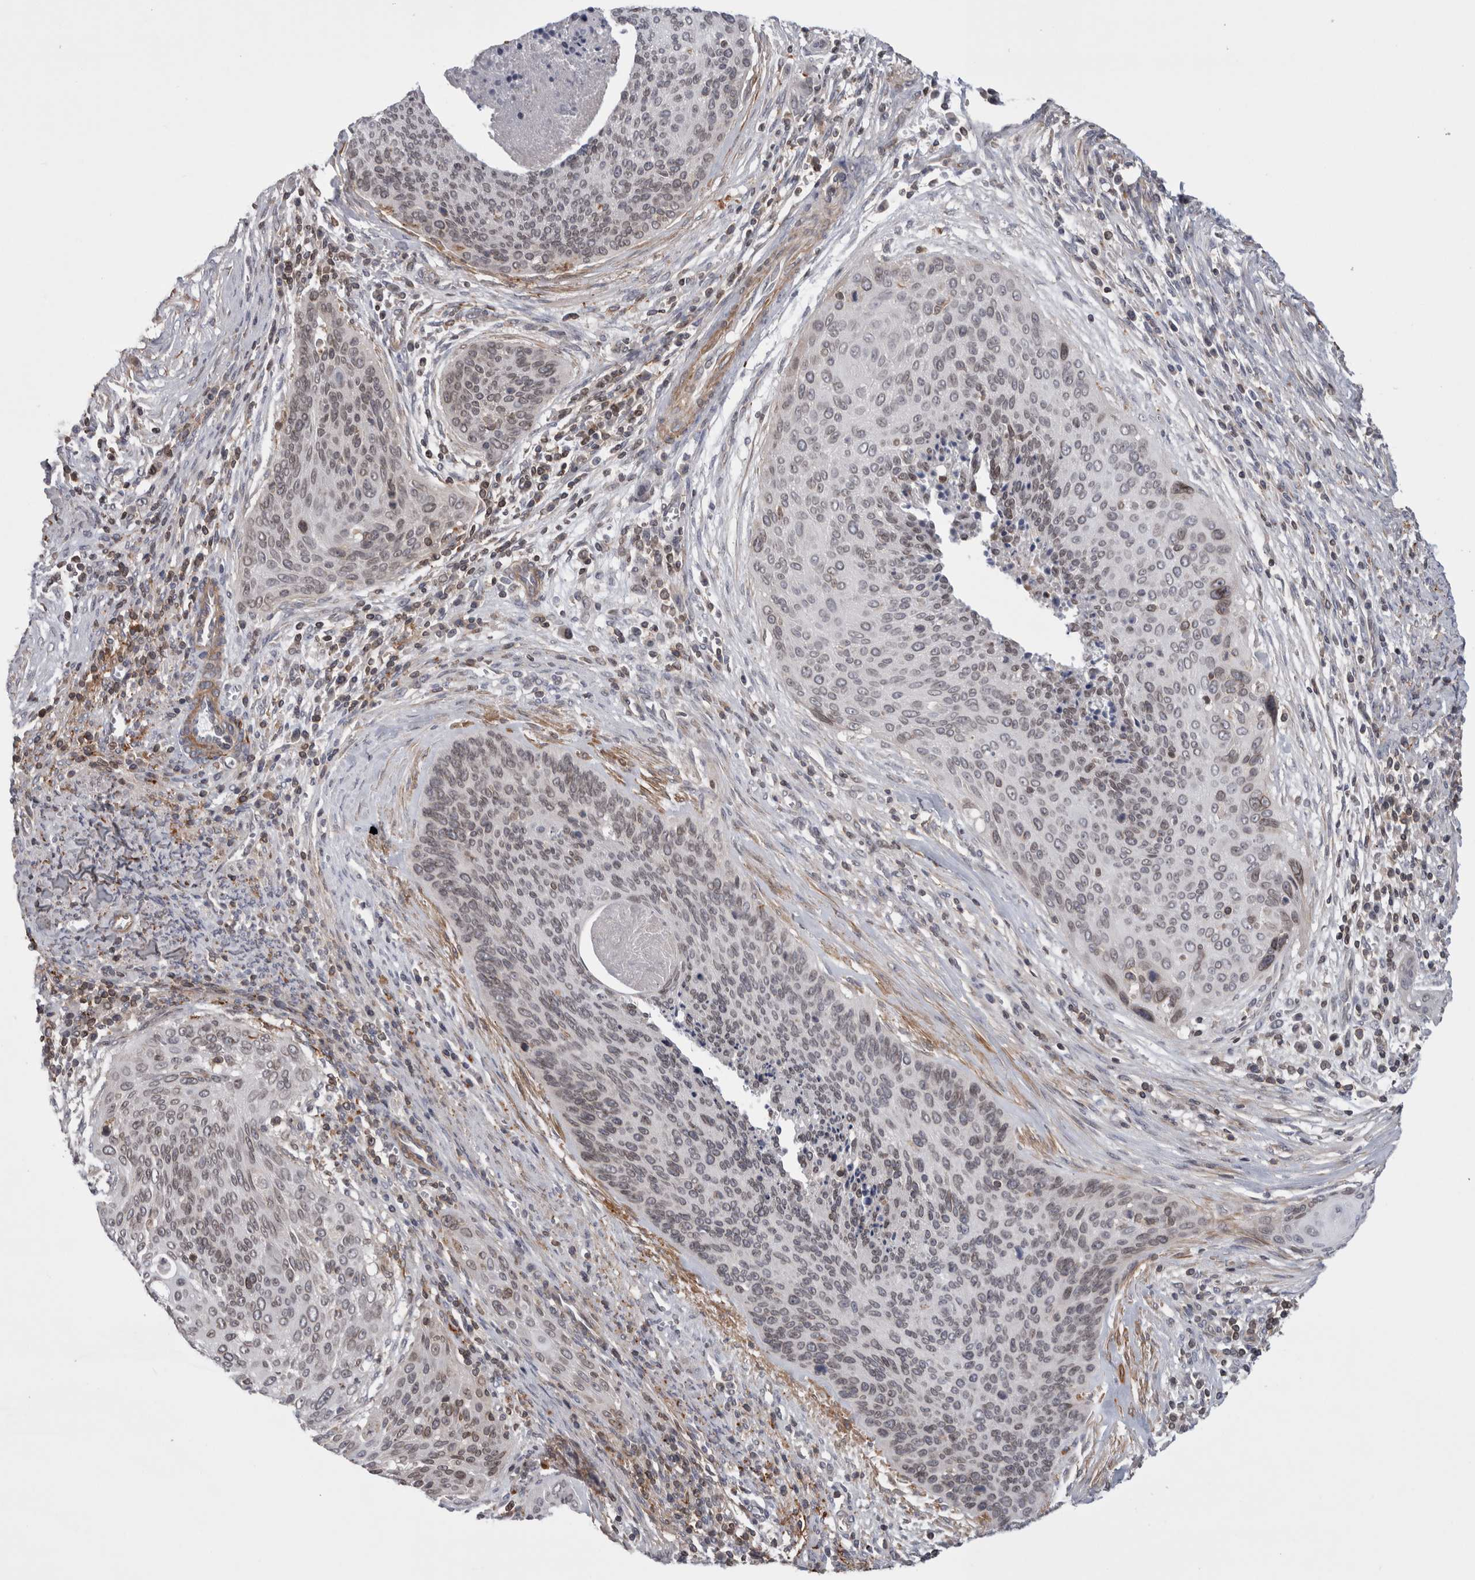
{"staining": {"intensity": "weak", "quantity": "25%-75%", "location": "nuclear"}, "tissue": "cervical cancer", "cell_type": "Tumor cells", "image_type": "cancer", "snomed": [{"axis": "morphology", "description": "Squamous cell carcinoma, NOS"}, {"axis": "topography", "description": "Cervix"}], "caption": "Protein analysis of cervical squamous cell carcinoma tissue displays weak nuclear staining in about 25%-75% of tumor cells. (Brightfield microscopy of DAB IHC at high magnification).", "gene": "DARS2", "patient": {"sex": "female", "age": 55}}